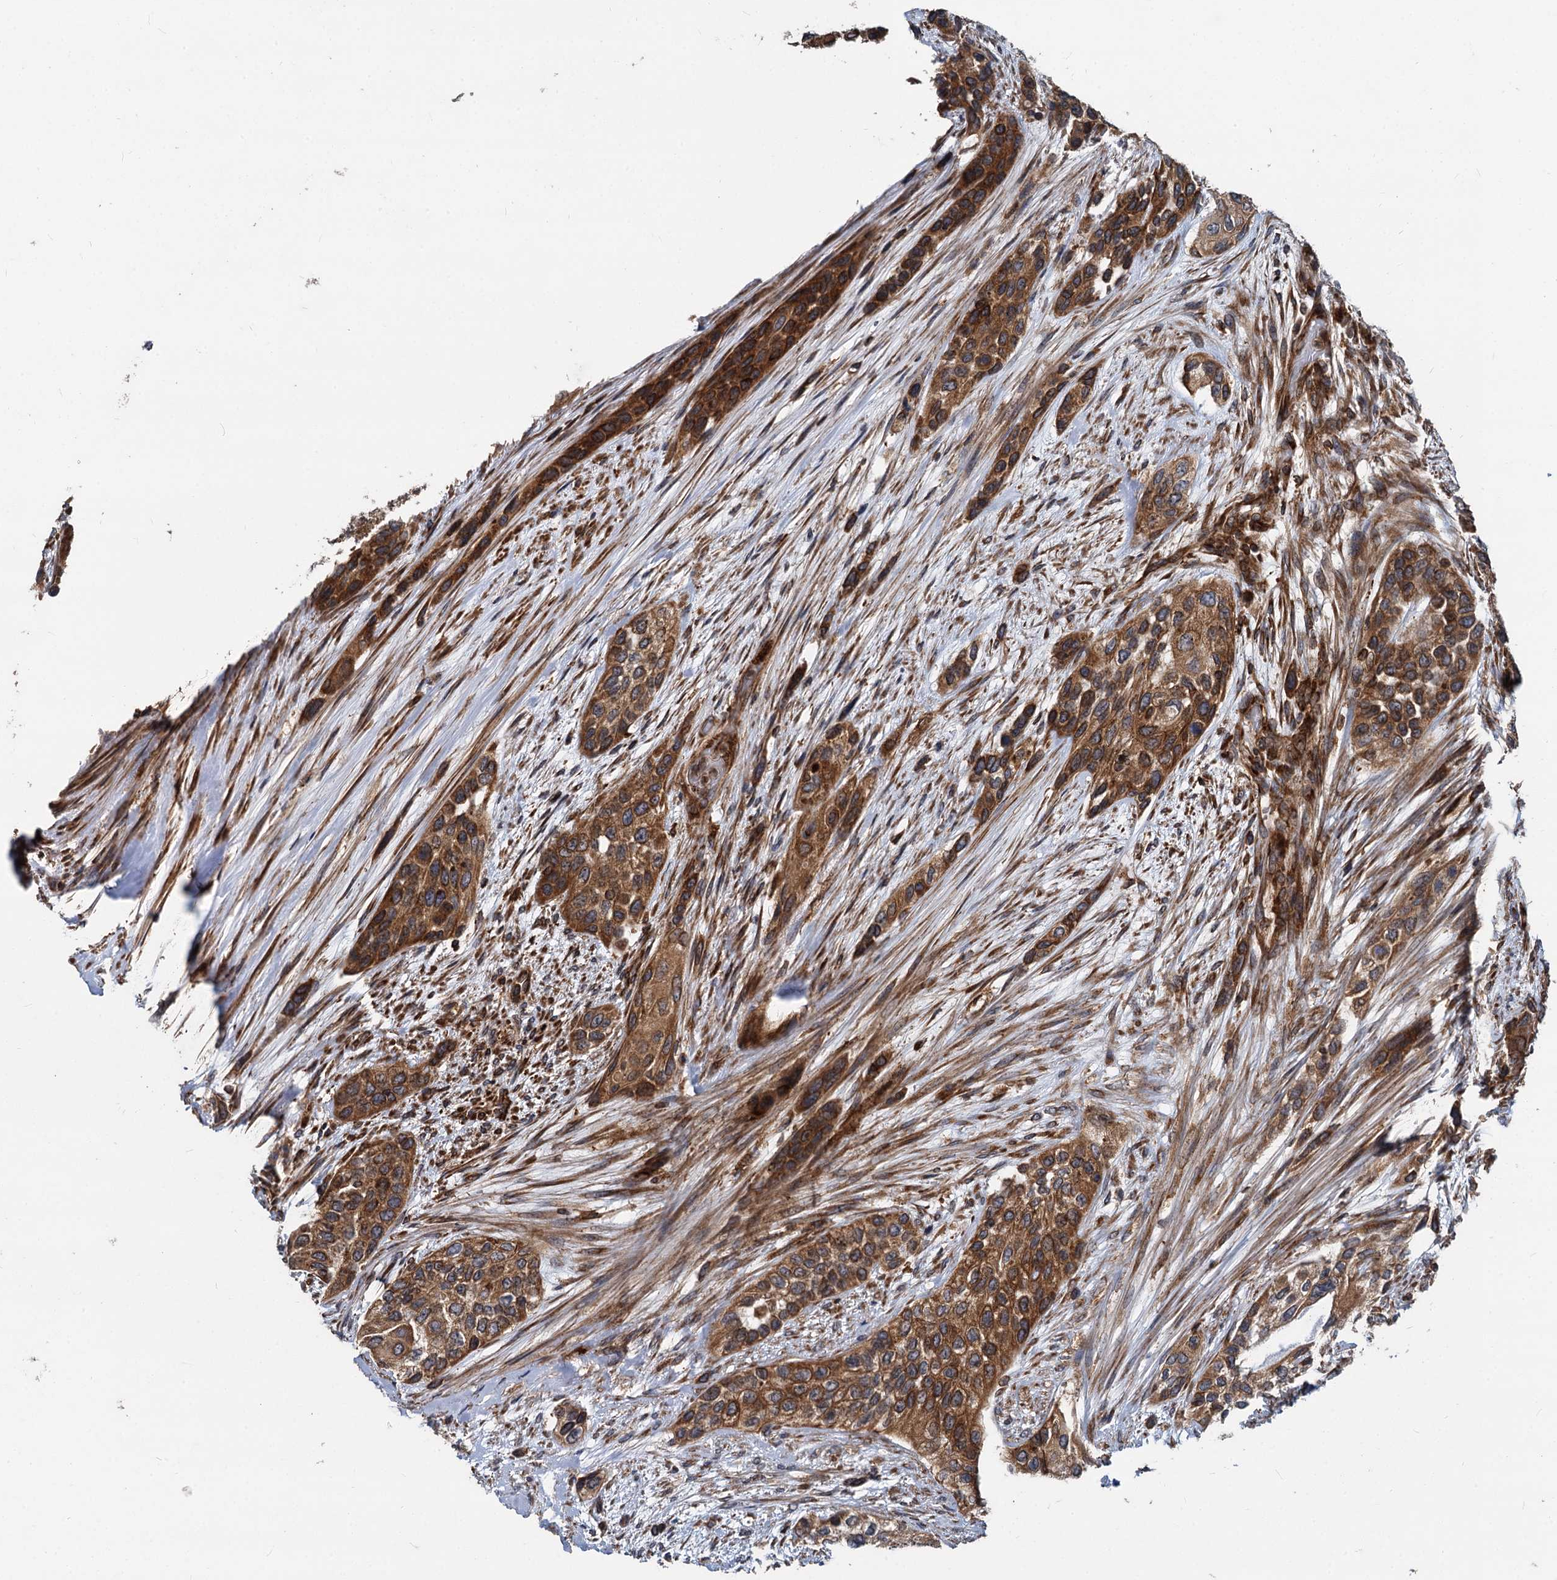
{"staining": {"intensity": "strong", "quantity": ">75%", "location": "cytoplasmic/membranous"}, "tissue": "urothelial cancer", "cell_type": "Tumor cells", "image_type": "cancer", "snomed": [{"axis": "morphology", "description": "Normal tissue, NOS"}, {"axis": "morphology", "description": "Urothelial carcinoma, High grade"}, {"axis": "topography", "description": "Vascular tissue"}, {"axis": "topography", "description": "Urinary bladder"}], "caption": "There is high levels of strong cytoplasmic/membranous positivity in tumor cells of urothelial cancer, as demonstrated by immunohistochemical staining (brown color).", "gene": "STIM1", "patient": {"sex": "female", "age": 56}}